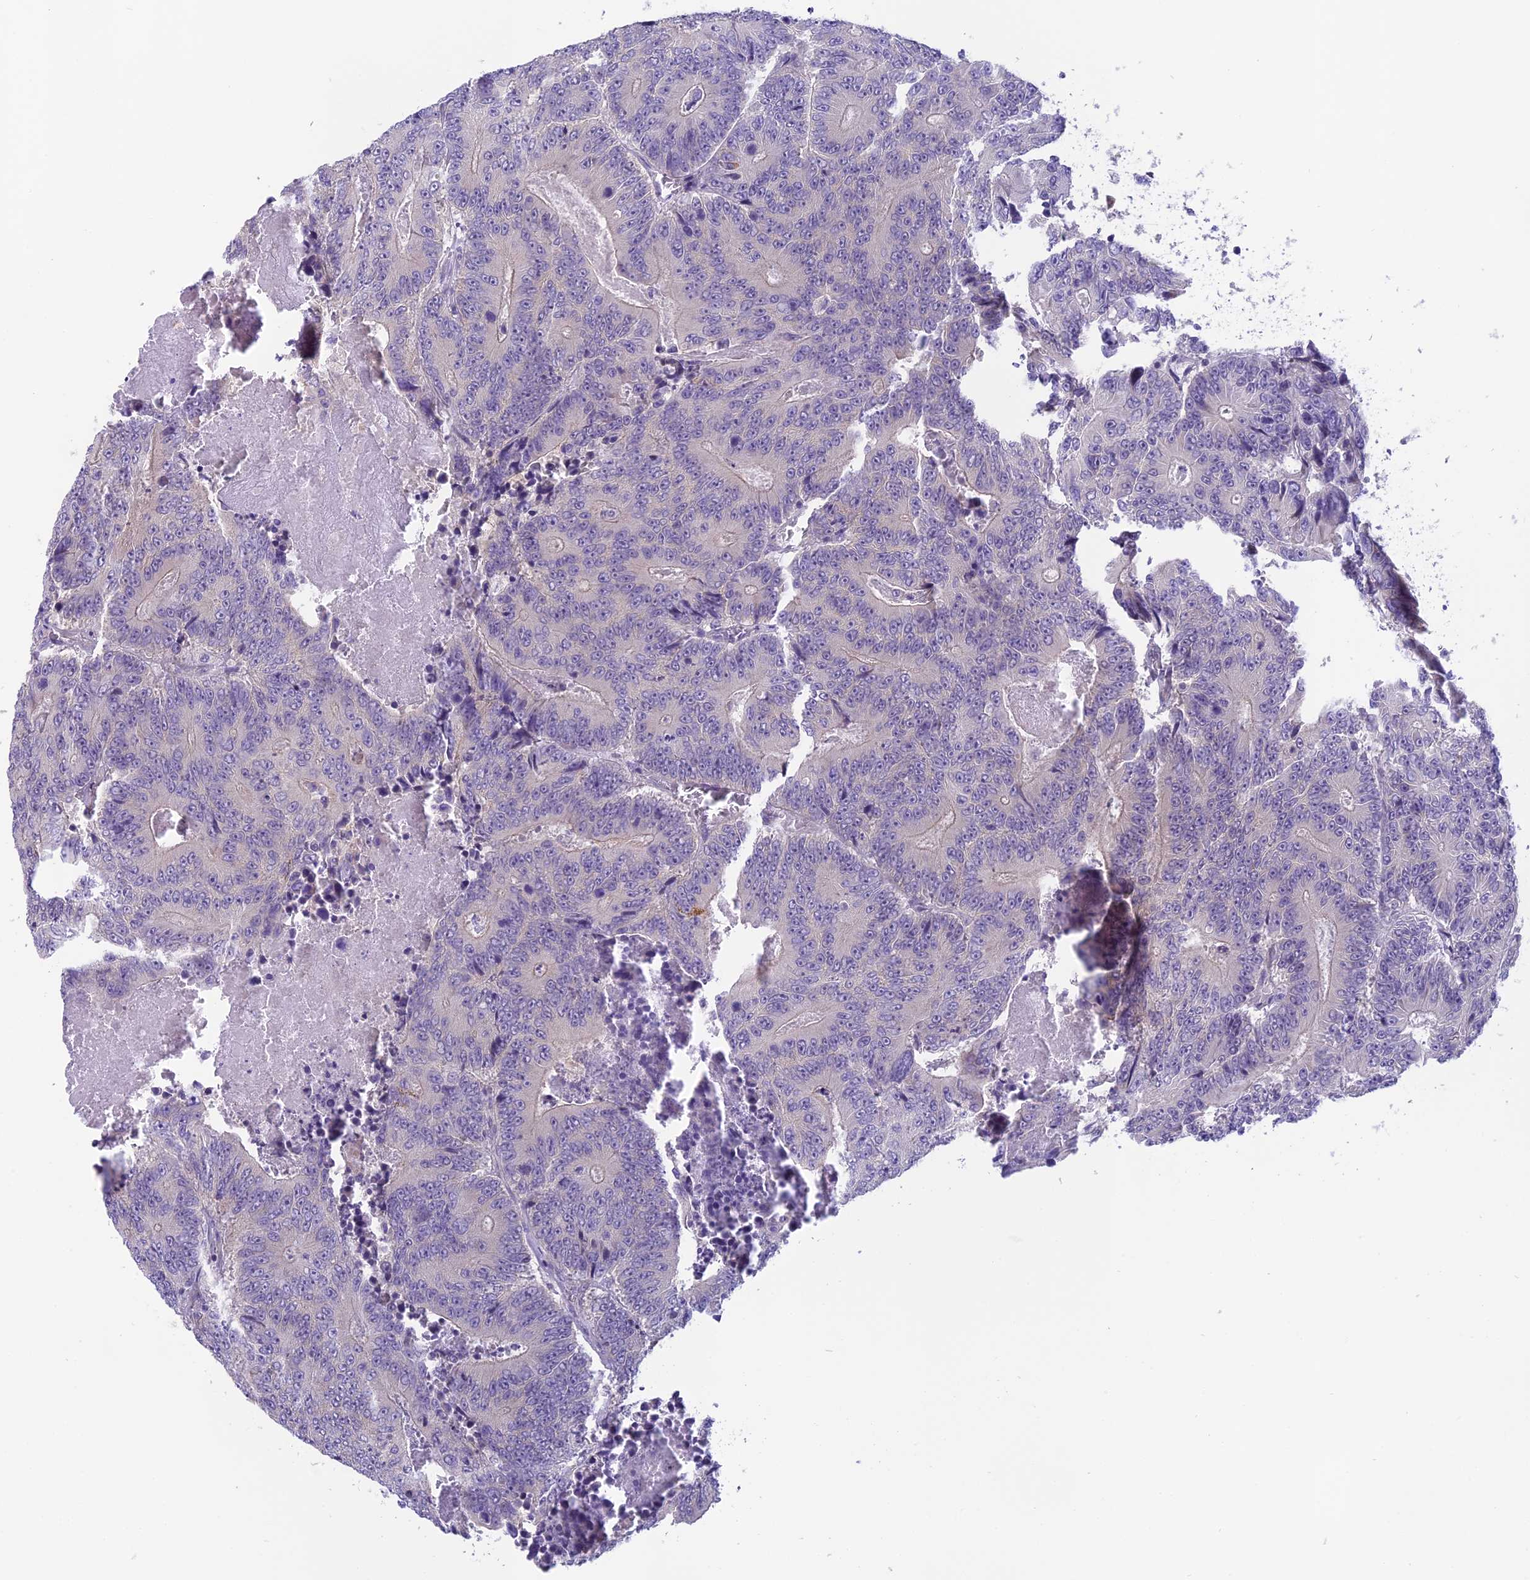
{"staining": {"intensity": "negative", "quantity": "none", "location": "none"}, "tissue": "colorectal cancer", "cell_type": "Tumor cells", "image_type": "cancer", "snomed": [{"axis": "morphology", "description": "Adenocarcinoma, NOS"}, {"axis": "topography", "description": "Colon"}], "caption": "Image shows no protein positivity in tumor cells of adenocarcinoma (colorectal) tissue.", "gene": "ARHGEF37", "patient": {"sex": "male", "age": 83}}